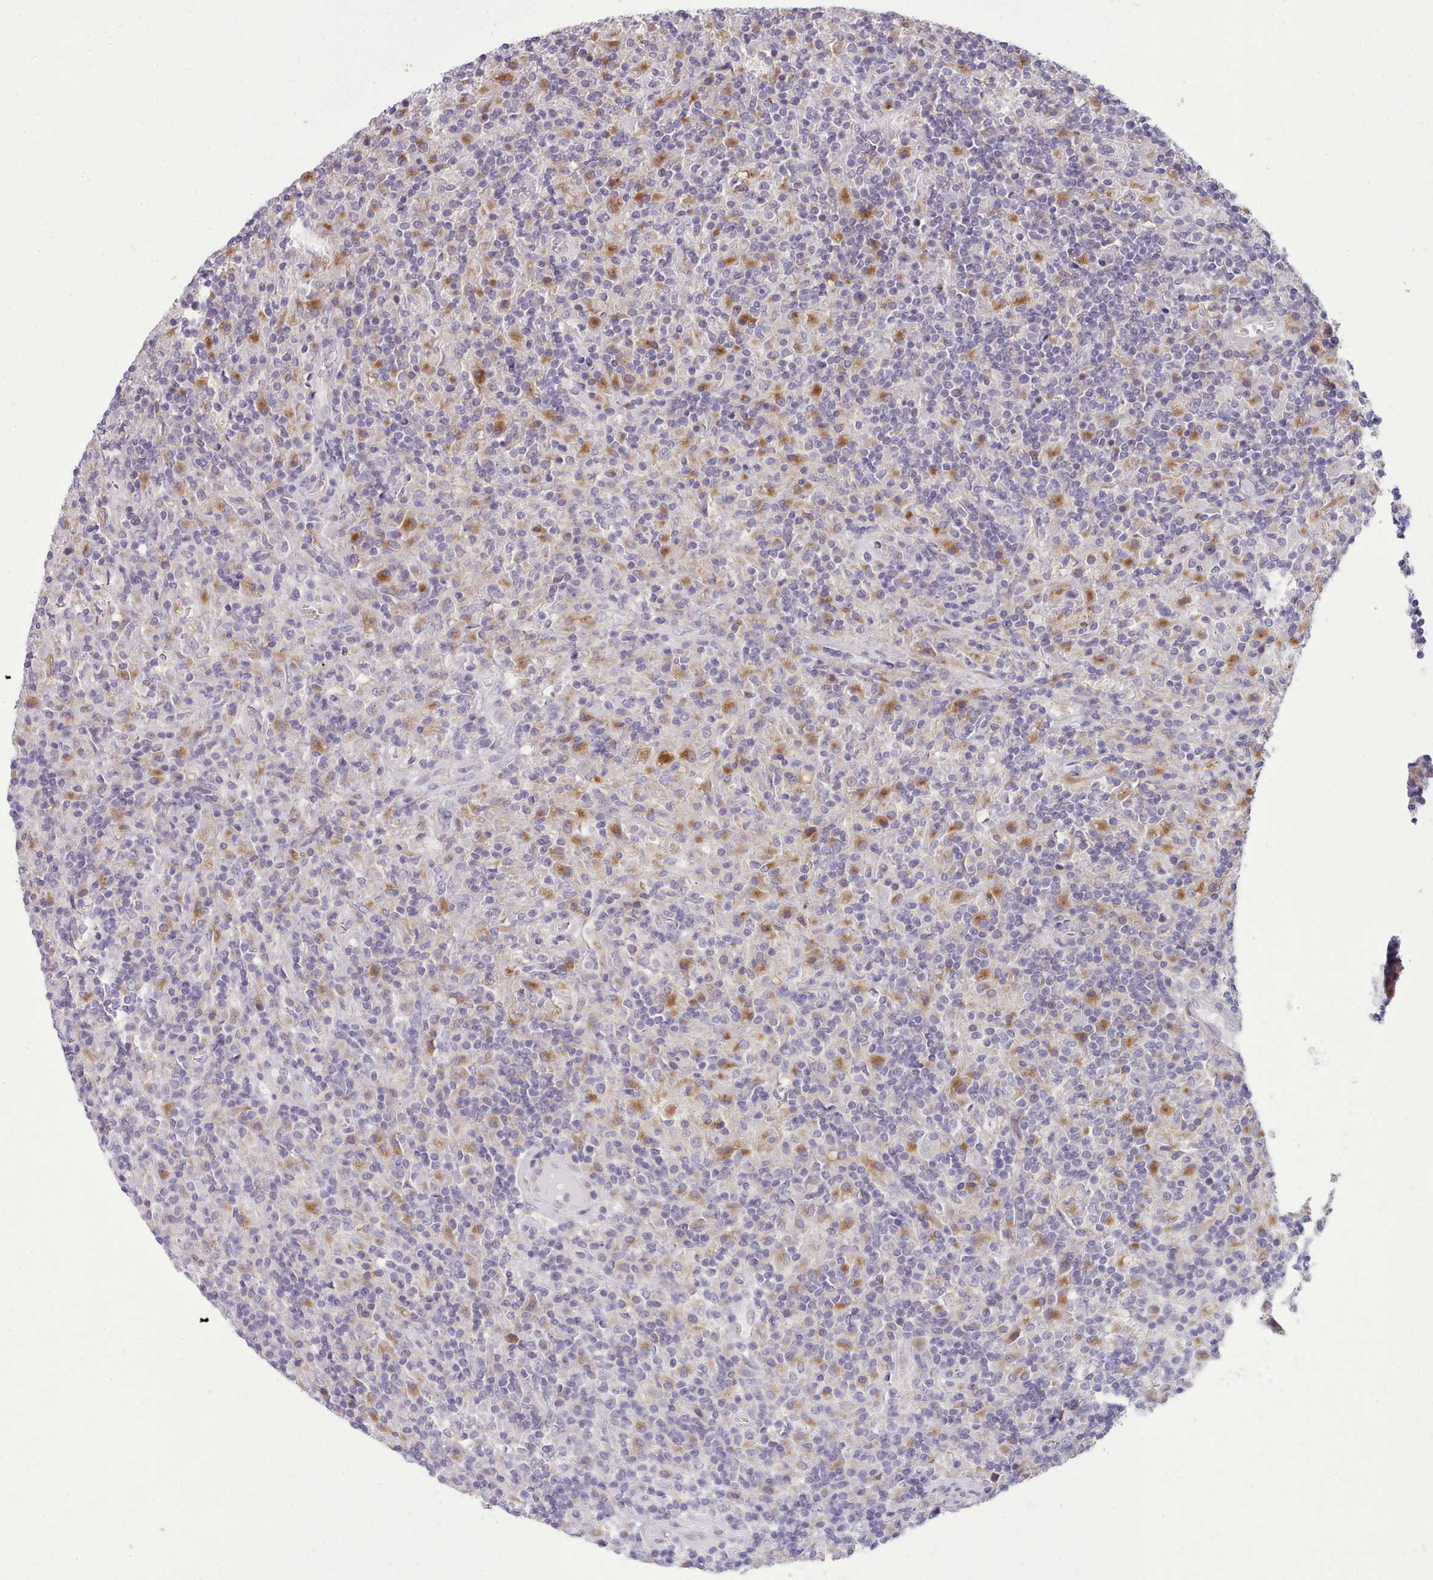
{"staining": {"intensity": "negative", "quantity": "none", "location": "none"}, "tissue": "lymphoma", "cell_type": "Tumor cells", "image_type": "cancer", "snomed": [{"axis": "morphology", "description": "Hodgkin's disease, NOS"}, {"axis": "topography", "description": "Lymph node"}], "caption": "IHC image of Hodgkin's disease stained for a protein (brown), which displays no positivity in tumor cells.", "gene": "MYRFL", "patient": {"sex": "male", "age": 70}}